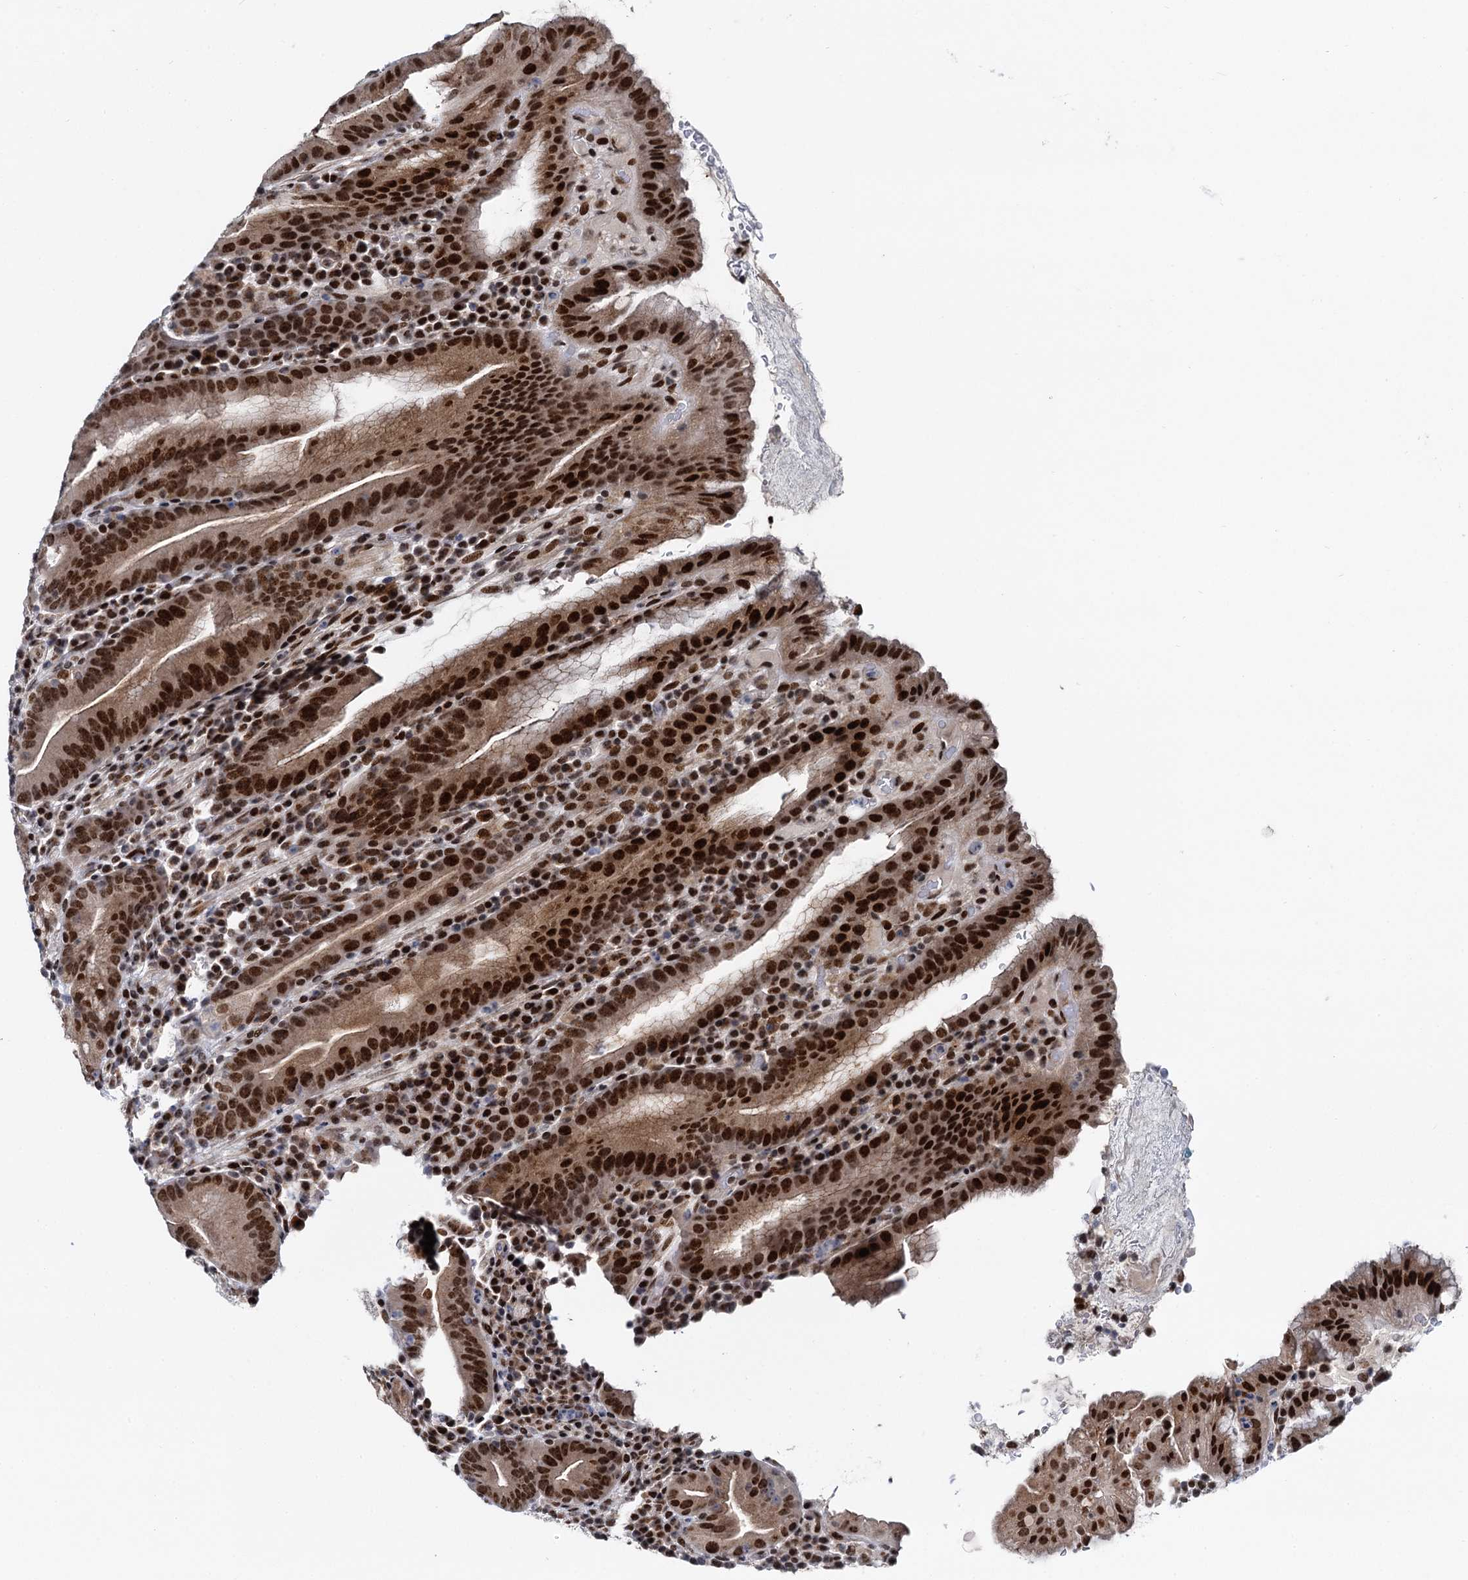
{"staining": {"intensity": "strong", "quantity": ">75%", "location": "nuclear"}, "tissue": "stomach", "cell_type": "Glandular cells", "image_type": "normal", "snomed": [{"axis": "morphology", "description": "Normal tissue, NOS"}, {"axis": "morphology", "description": "Inflammation, NOS"}, {"axis": "topography", "description": "Stomach"}], "caption": "Glandular cells exhibit high levels of strong nuclear staining in about >75% of cells in normal human stomach. Nuclei are stained in blue.", "gene": "RUFY2", "patient": {"sex": "male", "age": 79}}